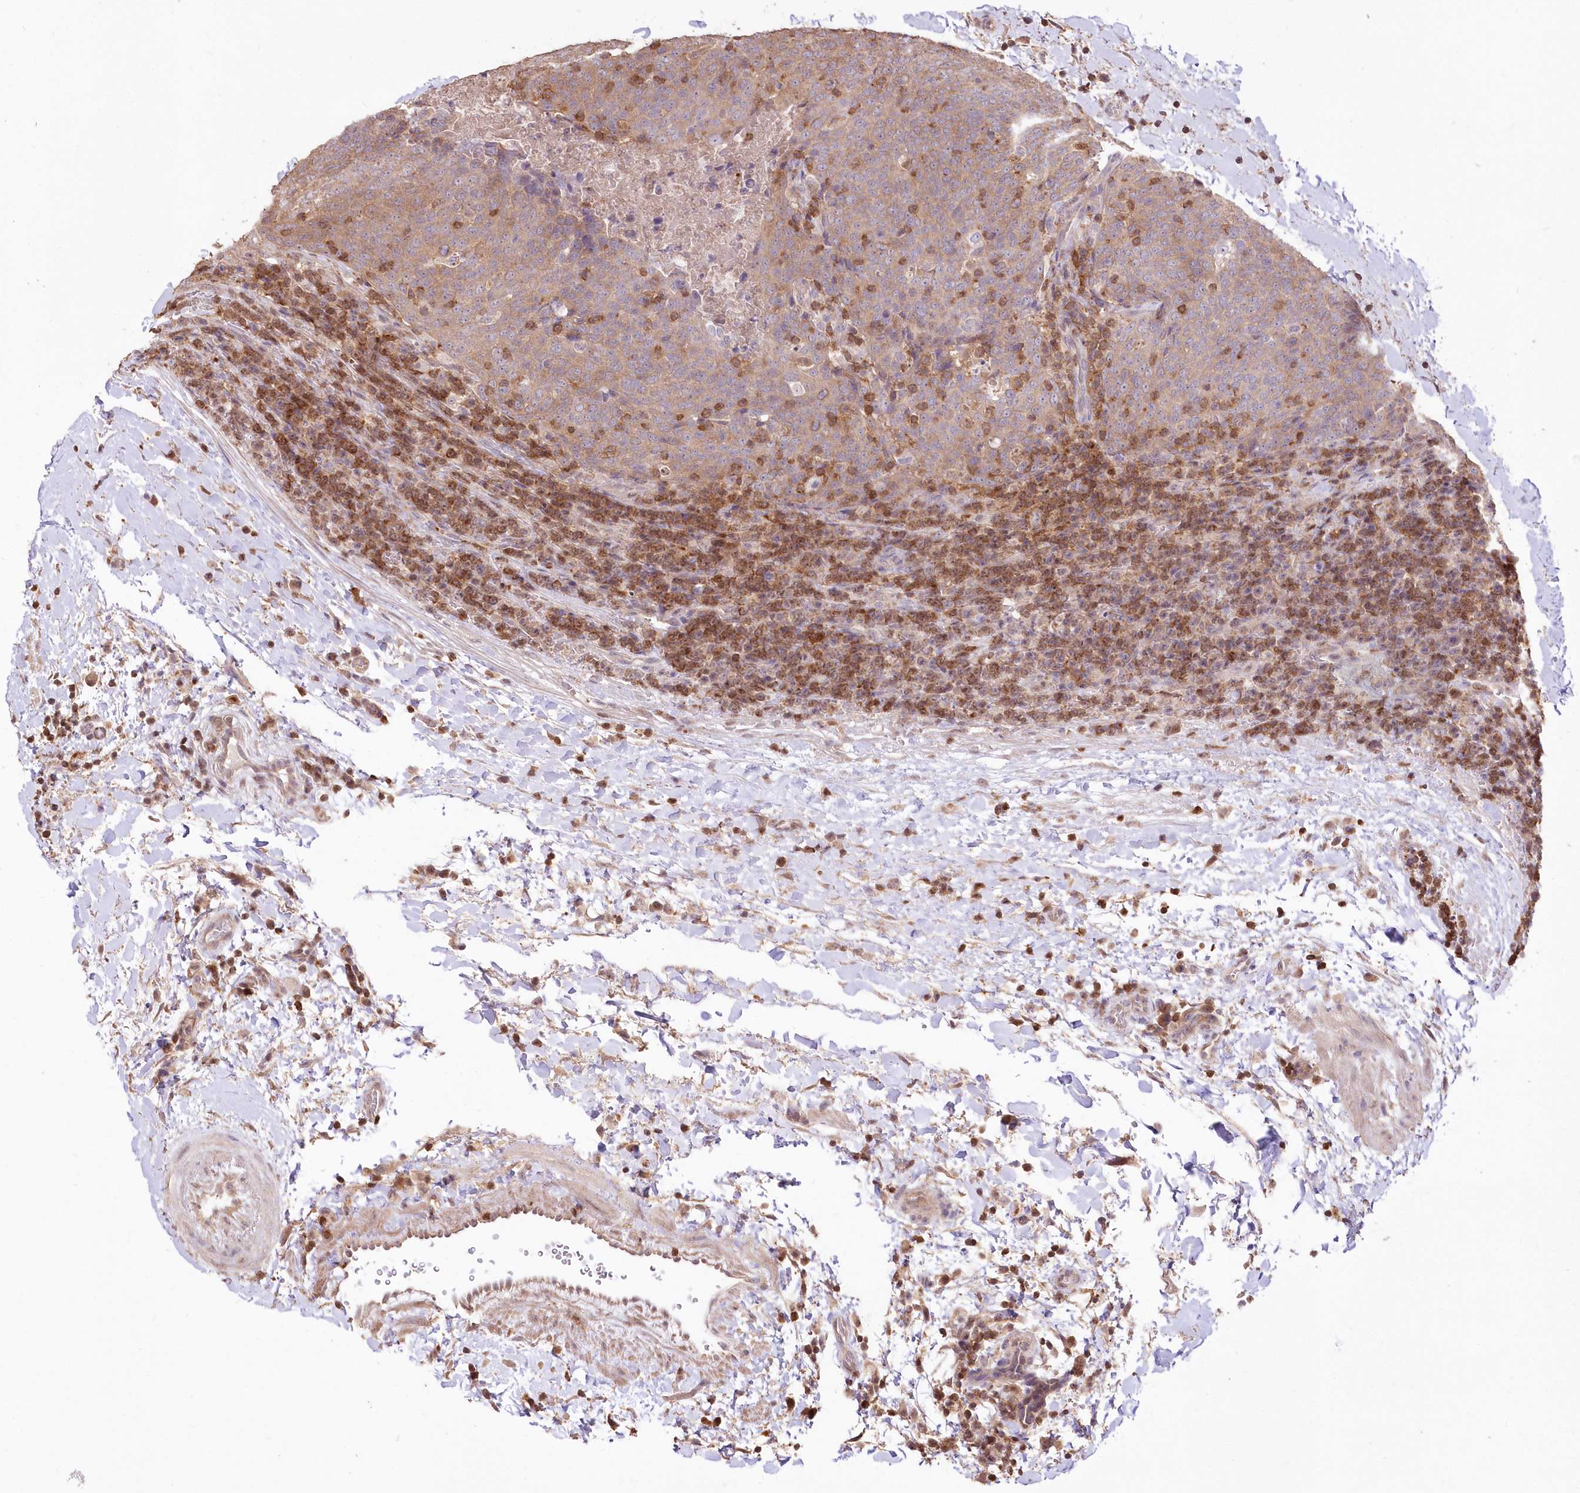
{"staining": {"intensity": "weak", "quantity": ">75%", "location": "cytoplasmic/membranous"}, "tissue": "head and neck cancer", "cell_type": "Tumor cells", "image_type": "cancer", "snomed": [{"axis": "morphology", "description": "Squamous cell carcinoma, NOS"}, {"axis": "morphology", "description": "Squamous cell carcinoma, metastatic, NOS"}, {"axis": "topography", "description": "Lymph node"}, {"axis": "topography", "description": "Head-Neck"}], "caption": "Brown immunohistochemical staining in human head and neck cancer displays weak cytoplasmic/membranous positivity in about >75% of tumor cells.", "gene": "STK17B", "patient": {"sex": "male", "age": 62}}